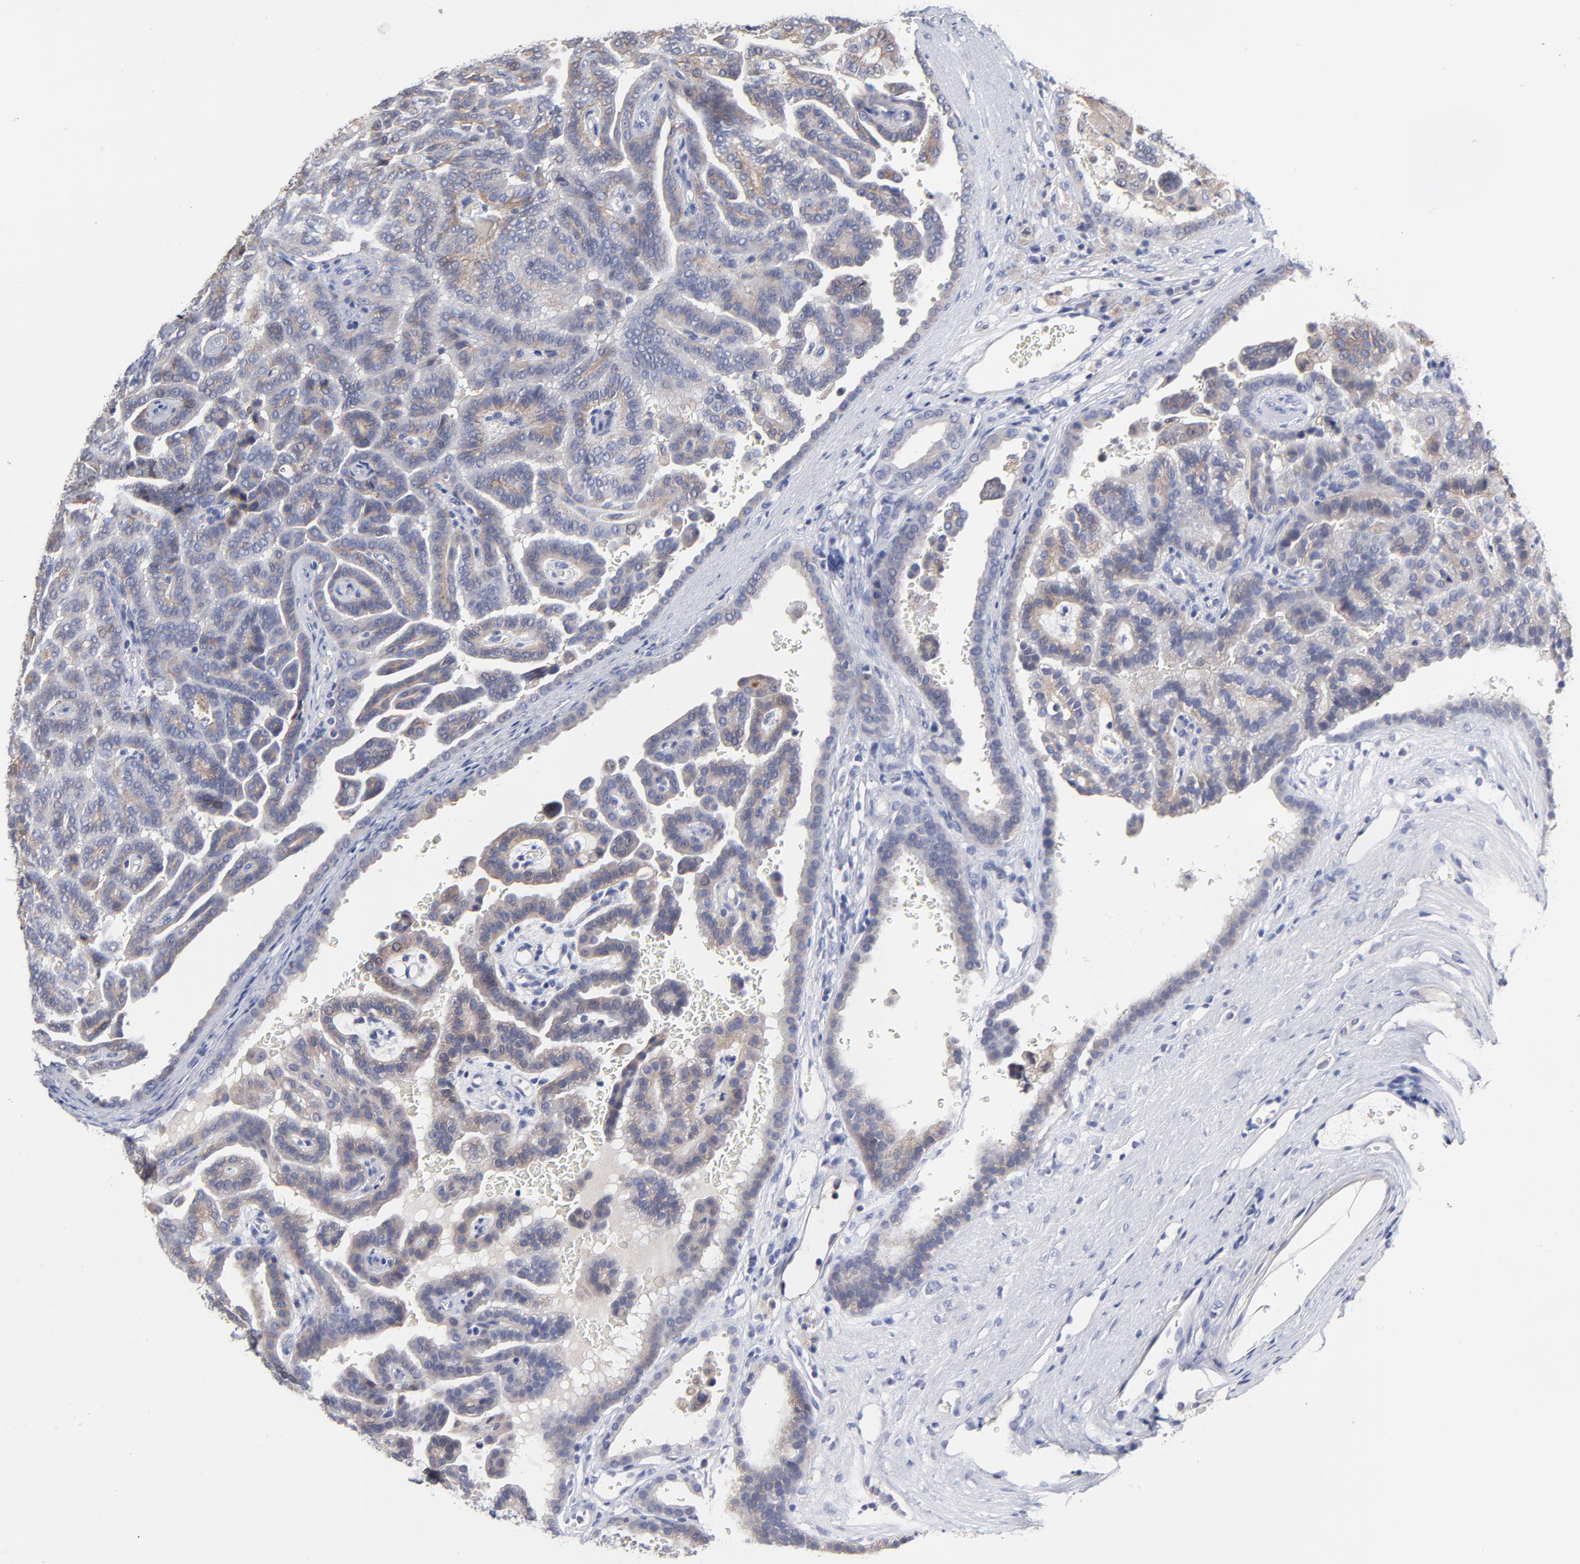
{"staining": {"intensity": "negative", "quantity": "none", "location": "none"}, "tissue": "renal cancer", "cell_type": "Tumor cells", "image_type": "cancer", "snomed": [{"axis": "morphology", "description": "Adenocarcinoma, NOS"}, {"axis": "topography", "description": "Kidney"}], "caption": "The image shows no staining of tumor cells in renal cancer (adenocarcinoma).", "gene": "CXADR", "patient": {"sex": "male", "age": 61}}